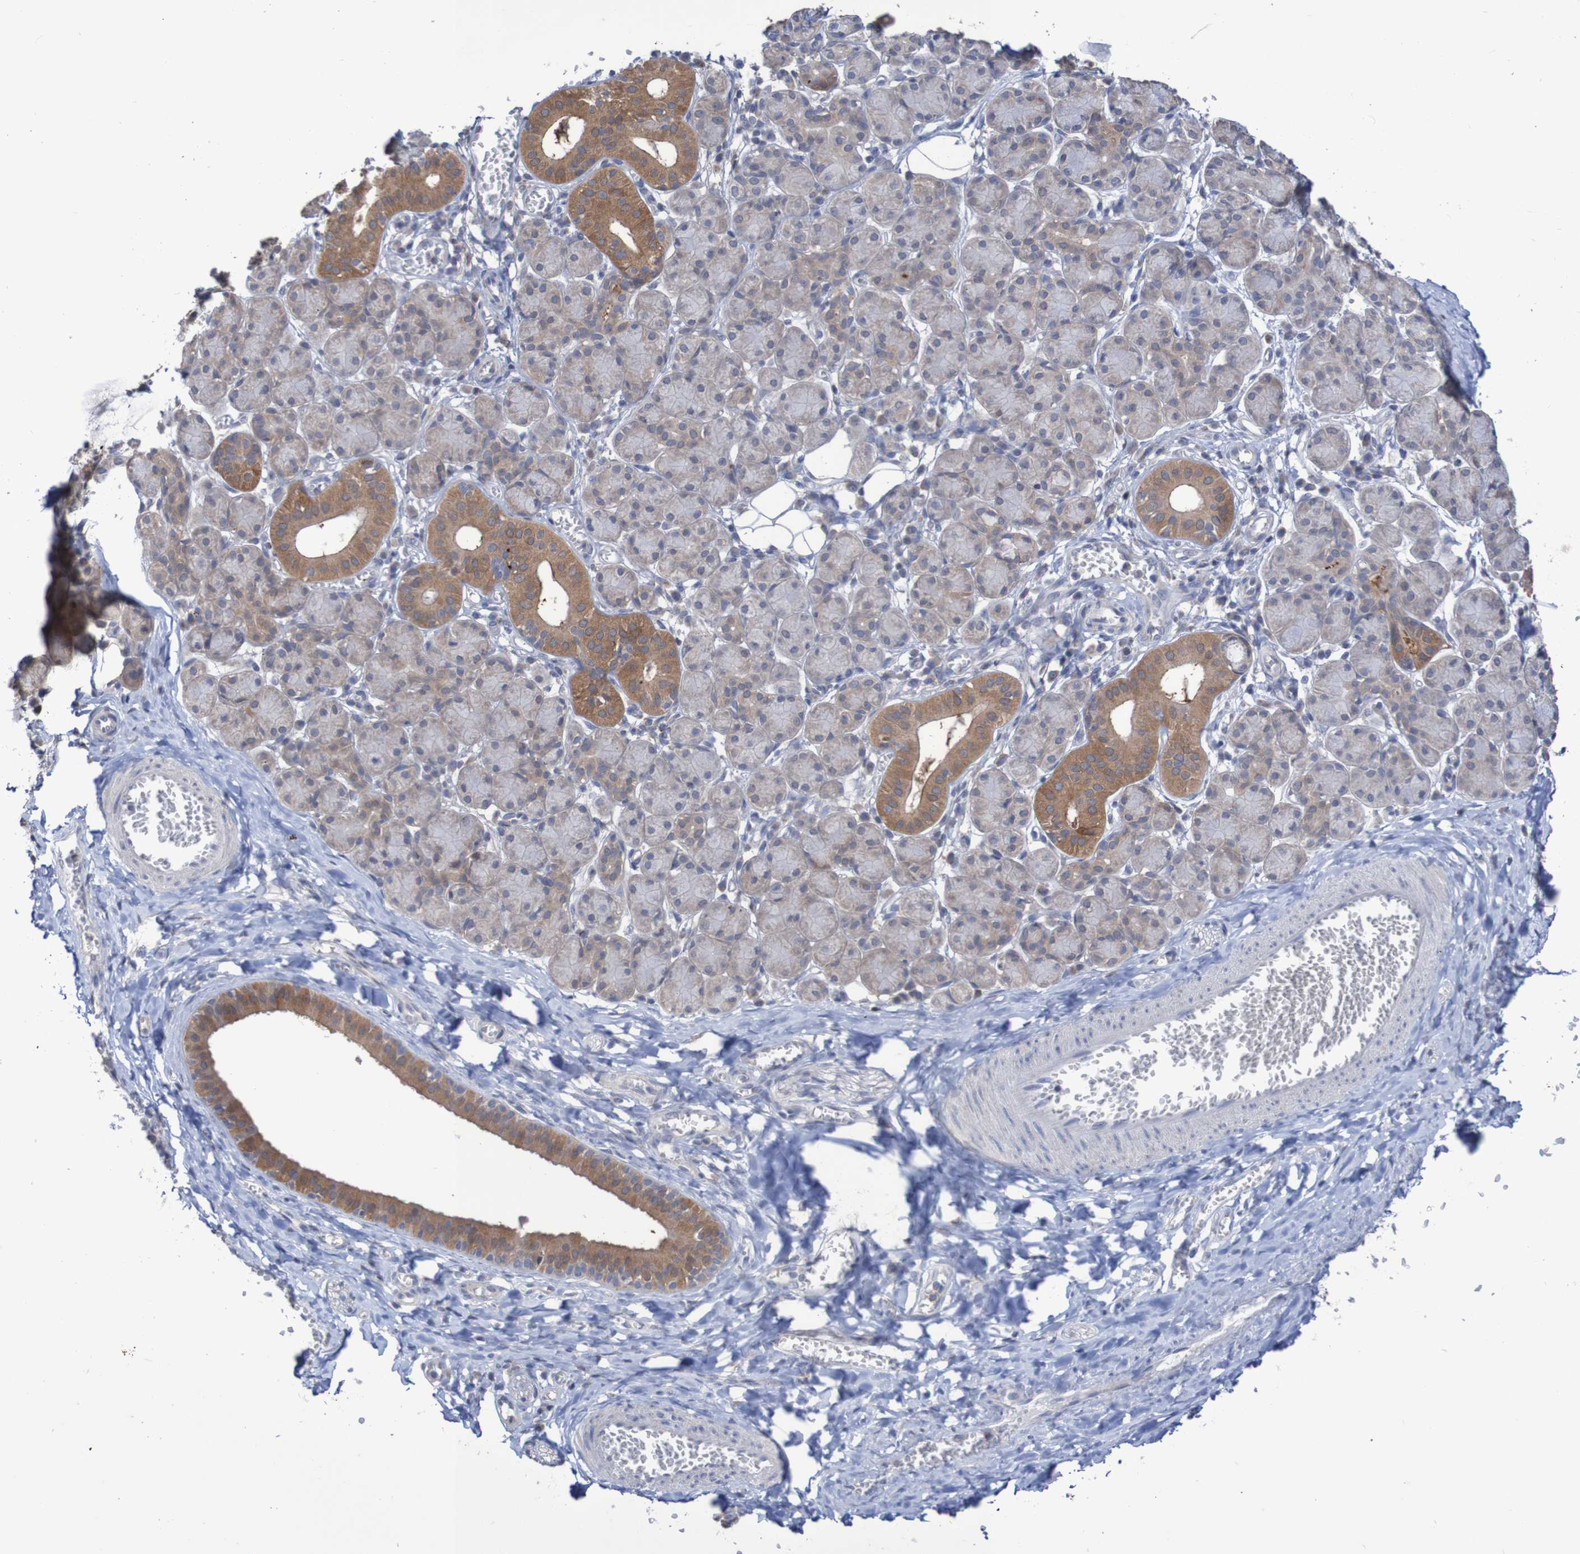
{"staining": {"intensity": "moderate", "quantity": "25%-75%", "location": "cytoplasmic/membranous"}, "tissue": "salivary gland", "cell_type": "Glandular cells", "image_type": "normal", "snomed": [{"axis": "morphology", "description": "Normal tissue, NOS"}, {"axis": "morphology", "description": "Inflammation, NOS"}, {"axis": "topography", "description": "Lymph node"}, {"axis": "topography", "description": "Salivary gland"}], "caption": "A high-resolution photomicrograph shows immunohistochemistry staining of unremarkable salivary gland, which reveals moderate cytoplasmic/membranous positivity in about 25%-75% of glandular cells. Using DAB (brown) and hematoxylin (blue) stains, captured at high magnification using brightfield microscopy.", "gene": "C3orf18", "patient": {"sex": "male", "age": 3}}